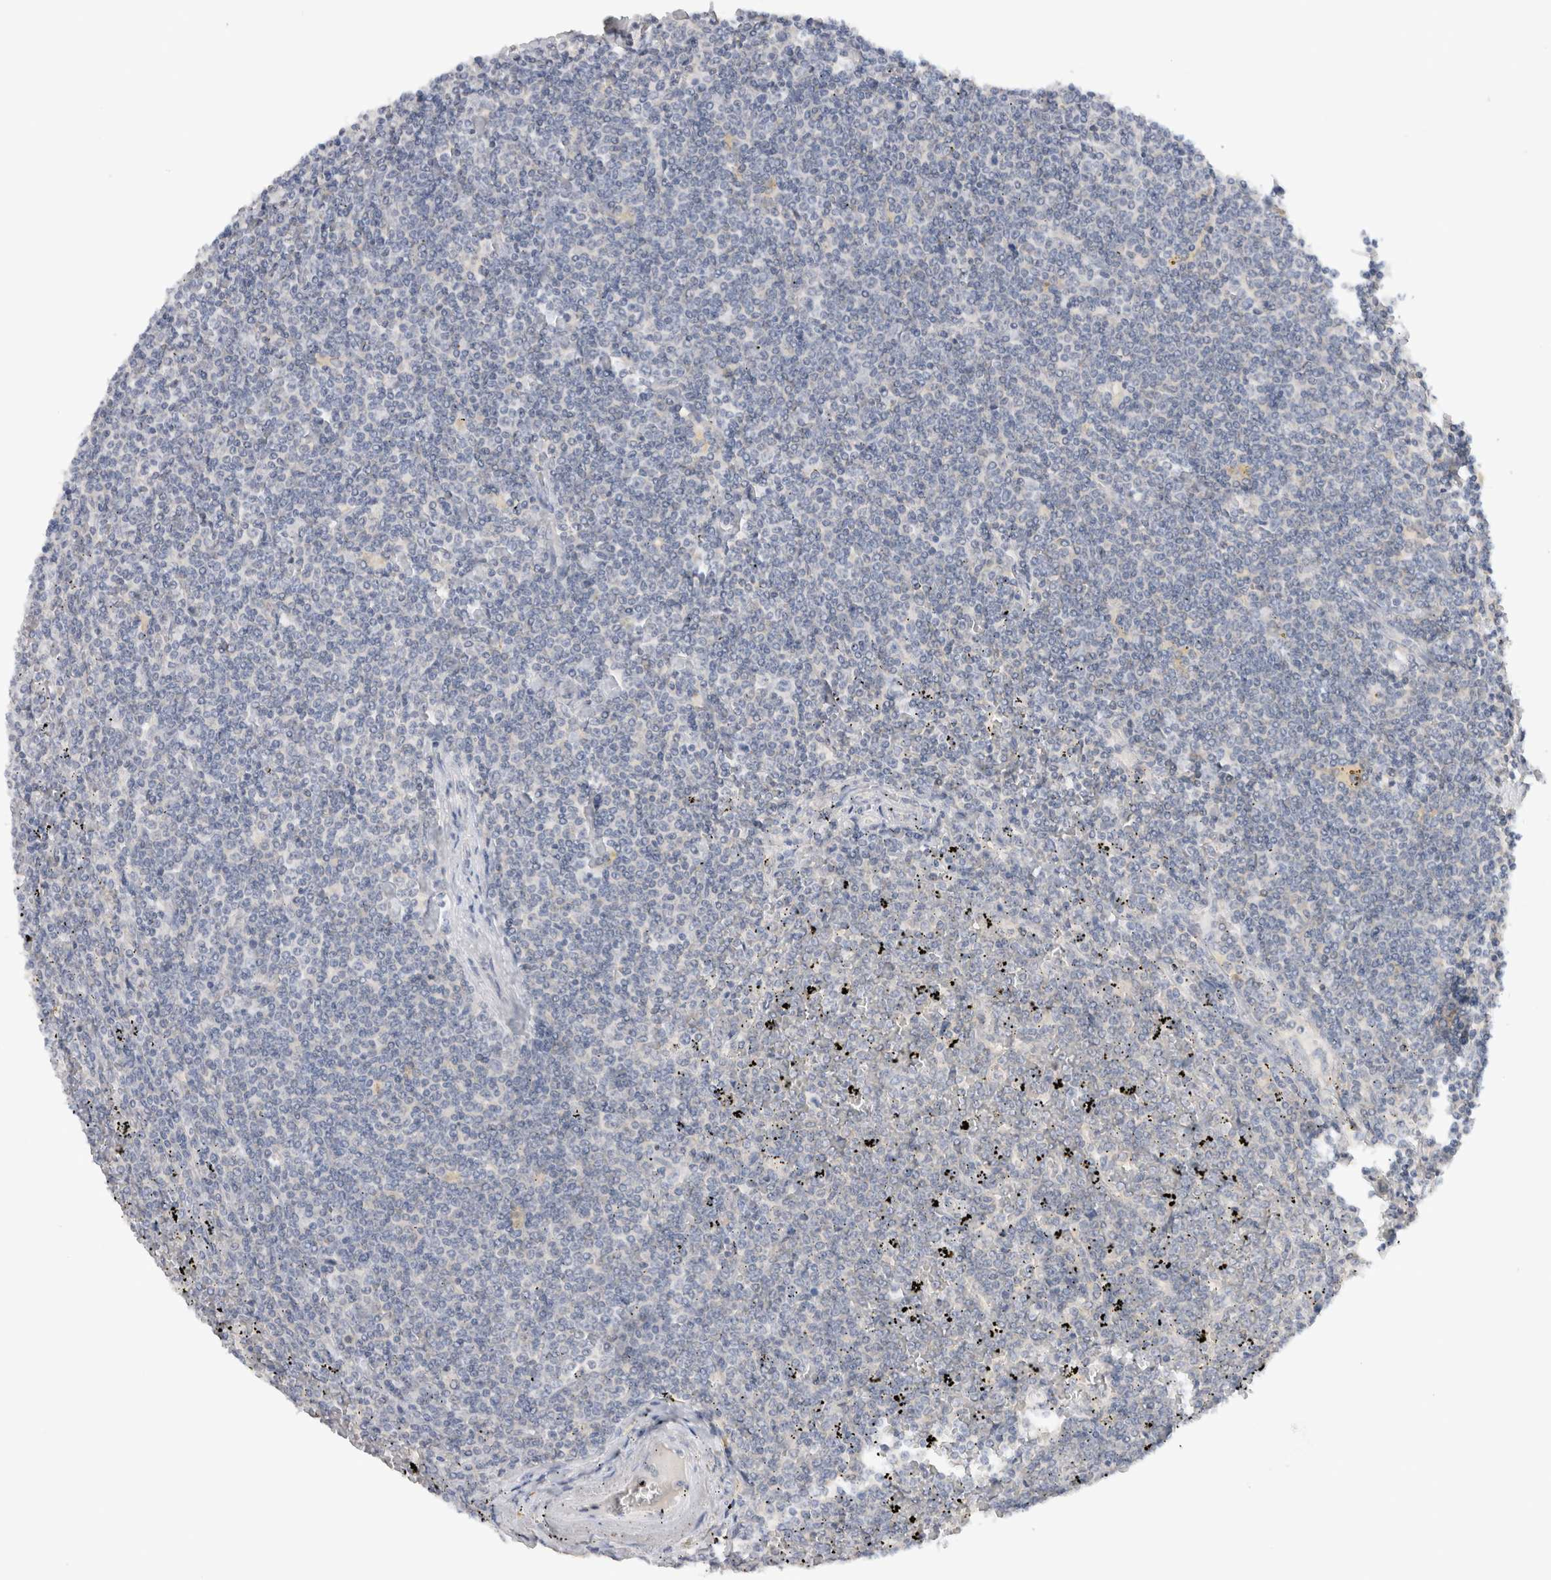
{"staining": {"intensity": "negative", "quantity": "none", "location": "none"}, "tissue": "lymphoma", "cell_type": "Tumor cells", "image_type": "cancer", "snomed": [{"axis": "morphology", "description": "Malignant lymphoma, non-Hodgkin's type, Low grade"}, {"axis": "topography", "description": "Spleen"}], "caption": "Immunohistochemical staining of human lymphoma reveals no significant expression in tumor cells.", "gene": "GAS1", "patient": {"sex": "female", "age": 19}}